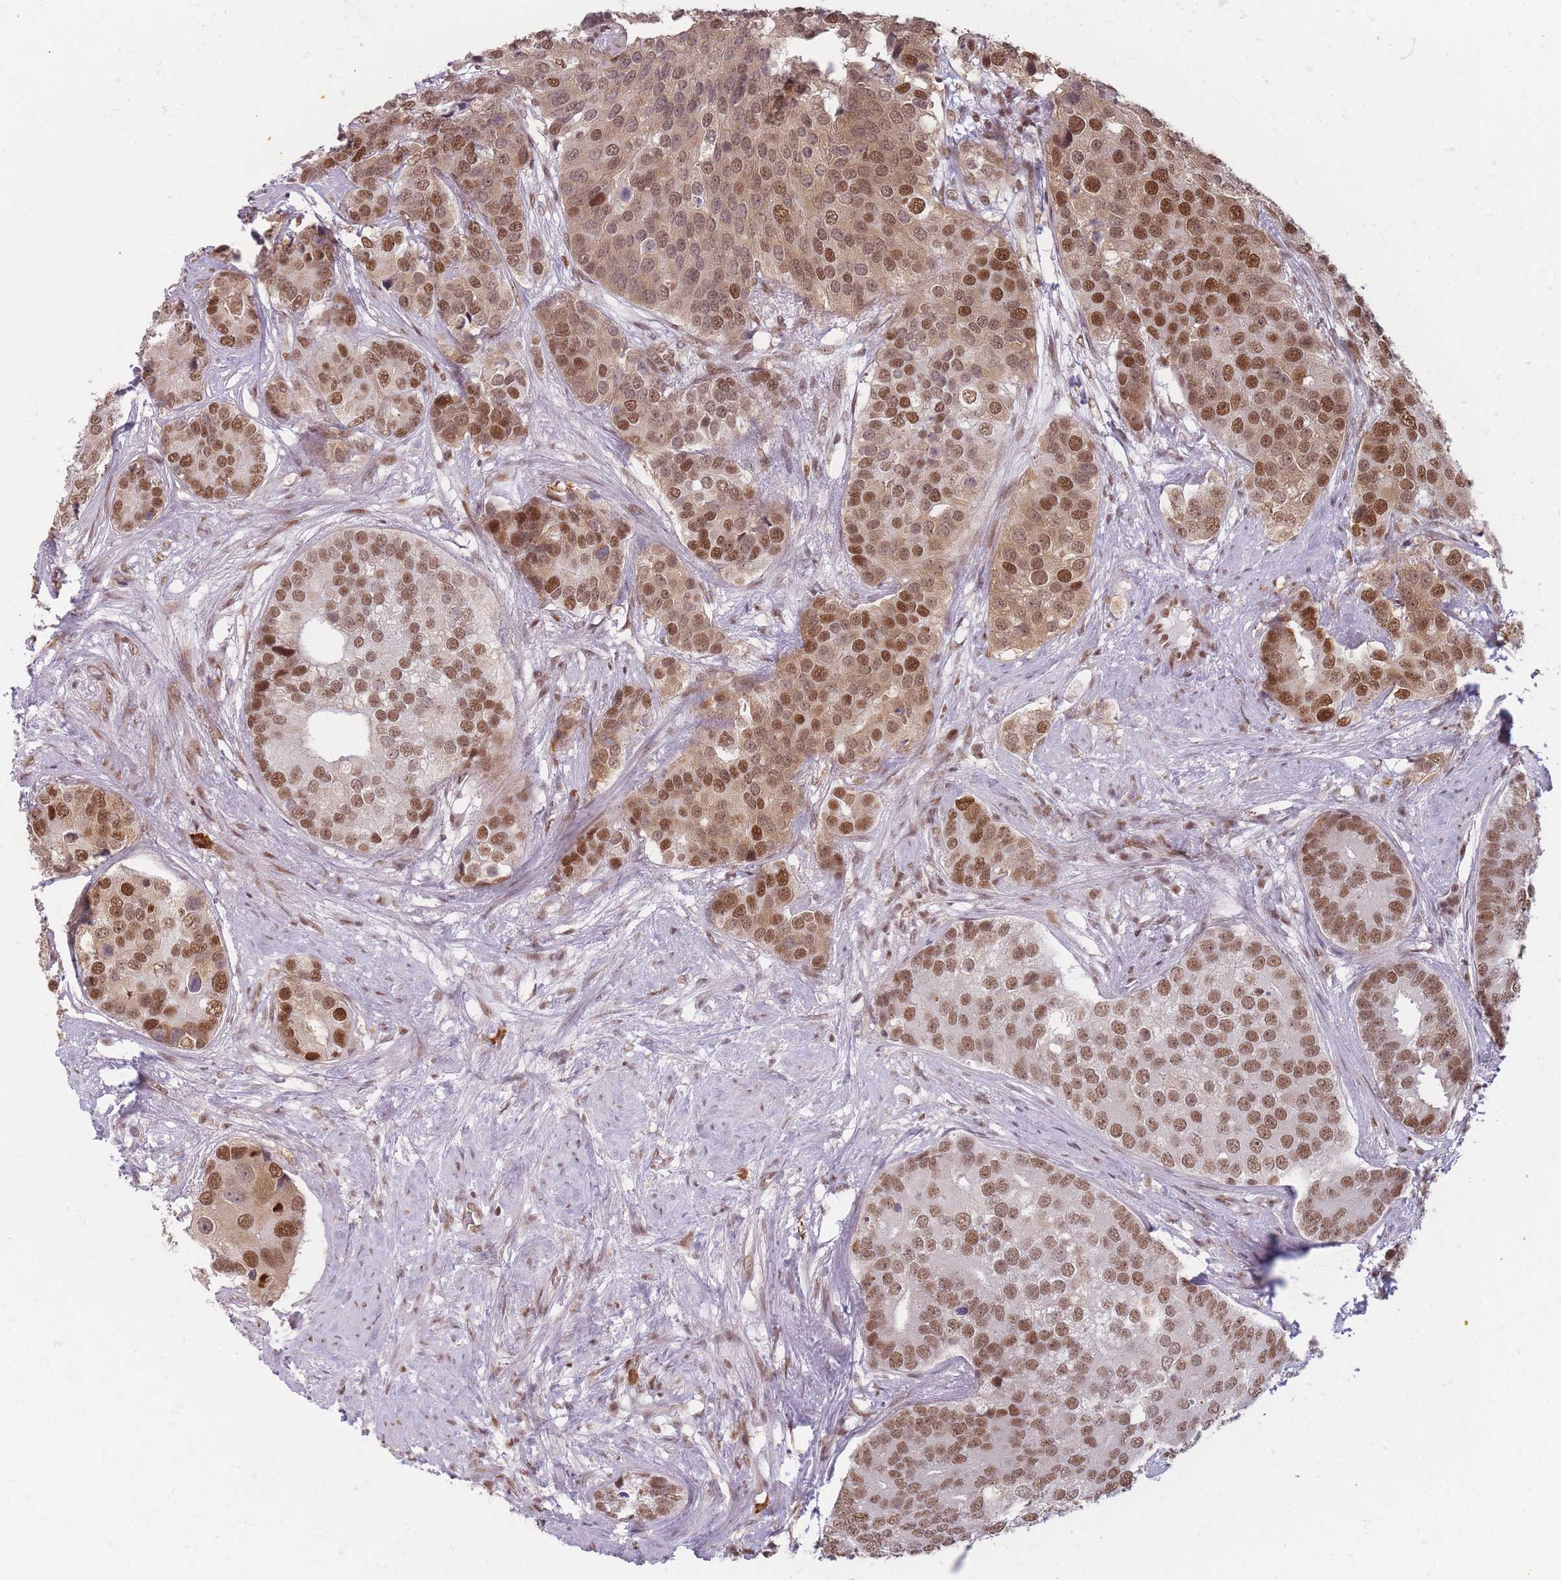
{"staining": {"intensity": "strong", "quantity": ">75%", "location": "cytoplasmic/membranous,nuclear"}, "tissue": "prostate cancer", "cell_type": "Tumor cells", "image_type": "cancer", "snomed": [{"axis": "morphology", "description": "Adenocarcinoma, High grade"}, {"axis": "topography", "description": "Prostate"}], "caption": "High-power microscopy captured an IHC micrograph of adenocarcinoma (high-grade) (prostate), revealing strong cytoplasmic/membranous and nuclear expression in about >75% of tumor cells.", "gene": "SUPT6H", "patient": {"sex": "male", "age": 62}}